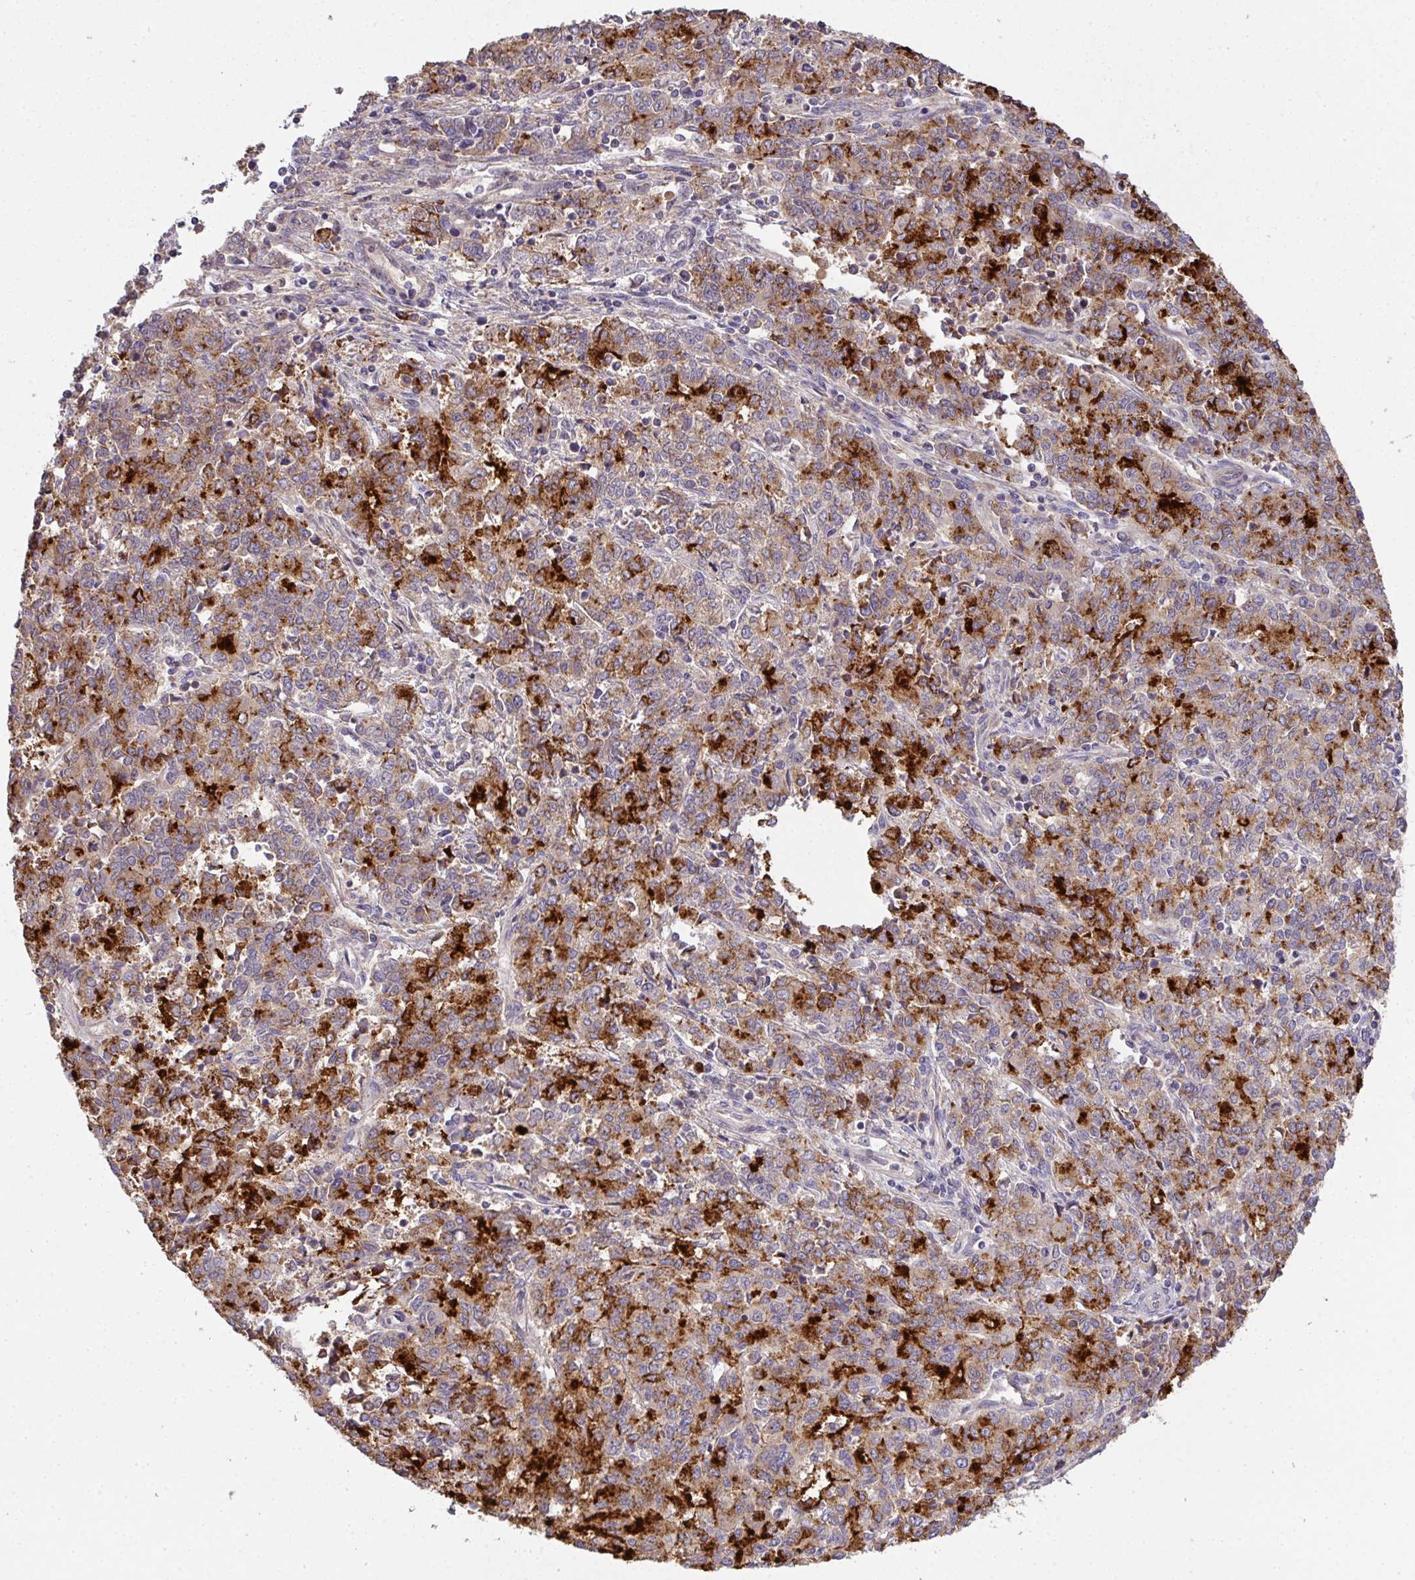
{"staining": {"intensity": "strong", "quantity": "25%-75%", "location": "cytoplasmic/membranous"}, "tissue": "endometrial cancer", "cell_type": "Tumor cells", "image_type": "cancer", "snomed": [{"axis": "morphology", "description": "Adenocarcinoma, NOS"}, {"axis": "topography", "description": "Endometrium"}], "caption": "Endometrial adenocarcinoma stained with a brown dye displays strong cytoplasmic/membranous positive expression in approximately 25%-75% of tumor cells.", "gene": "EEF1AKMT1", "patient": {"sex": "female", "age": 50}}